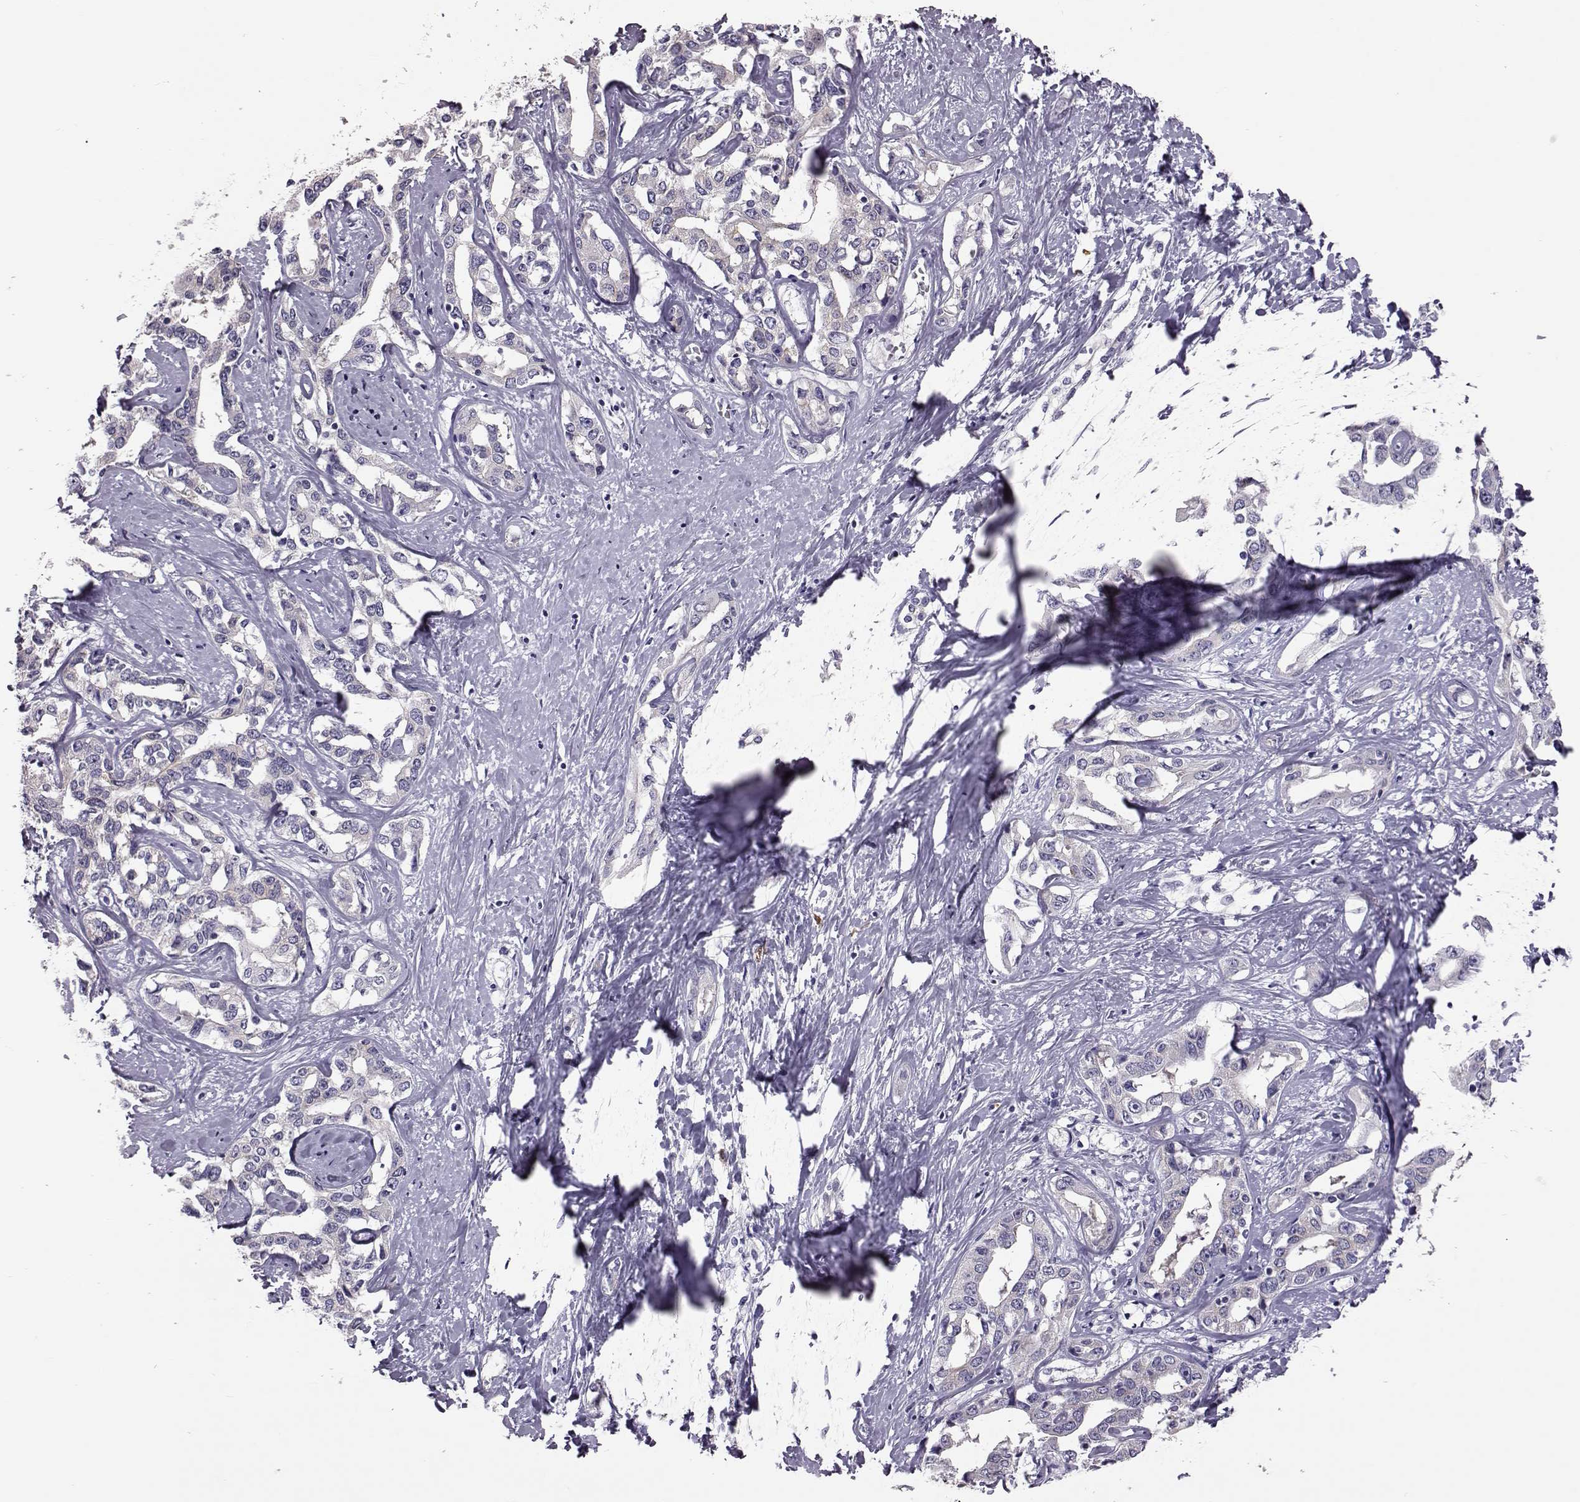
{"staining": {"intensity": "negative", "quantity": "none", "location": "none"}, "tissue": "liver cancer", "cell_type": "Tumor cells", "image_type": "cancer", "snomed": [{"axis": "morphology", "description": "Cholangiocarcinoma"}, {"axis": "topography", "description": "Liver"}], "caption": "Immunohistochemistry (IHC) photomicrograph of liver cholangiocarcinoma stained for a protein (brown), which demonstrates no staining in tumor cells. (DAB immunohistochemistry (IHC) visualized using brightfield microscopy, high magnification).", "gene": "ADGRG5", "patient": {"sex": "male", "age": 59}}